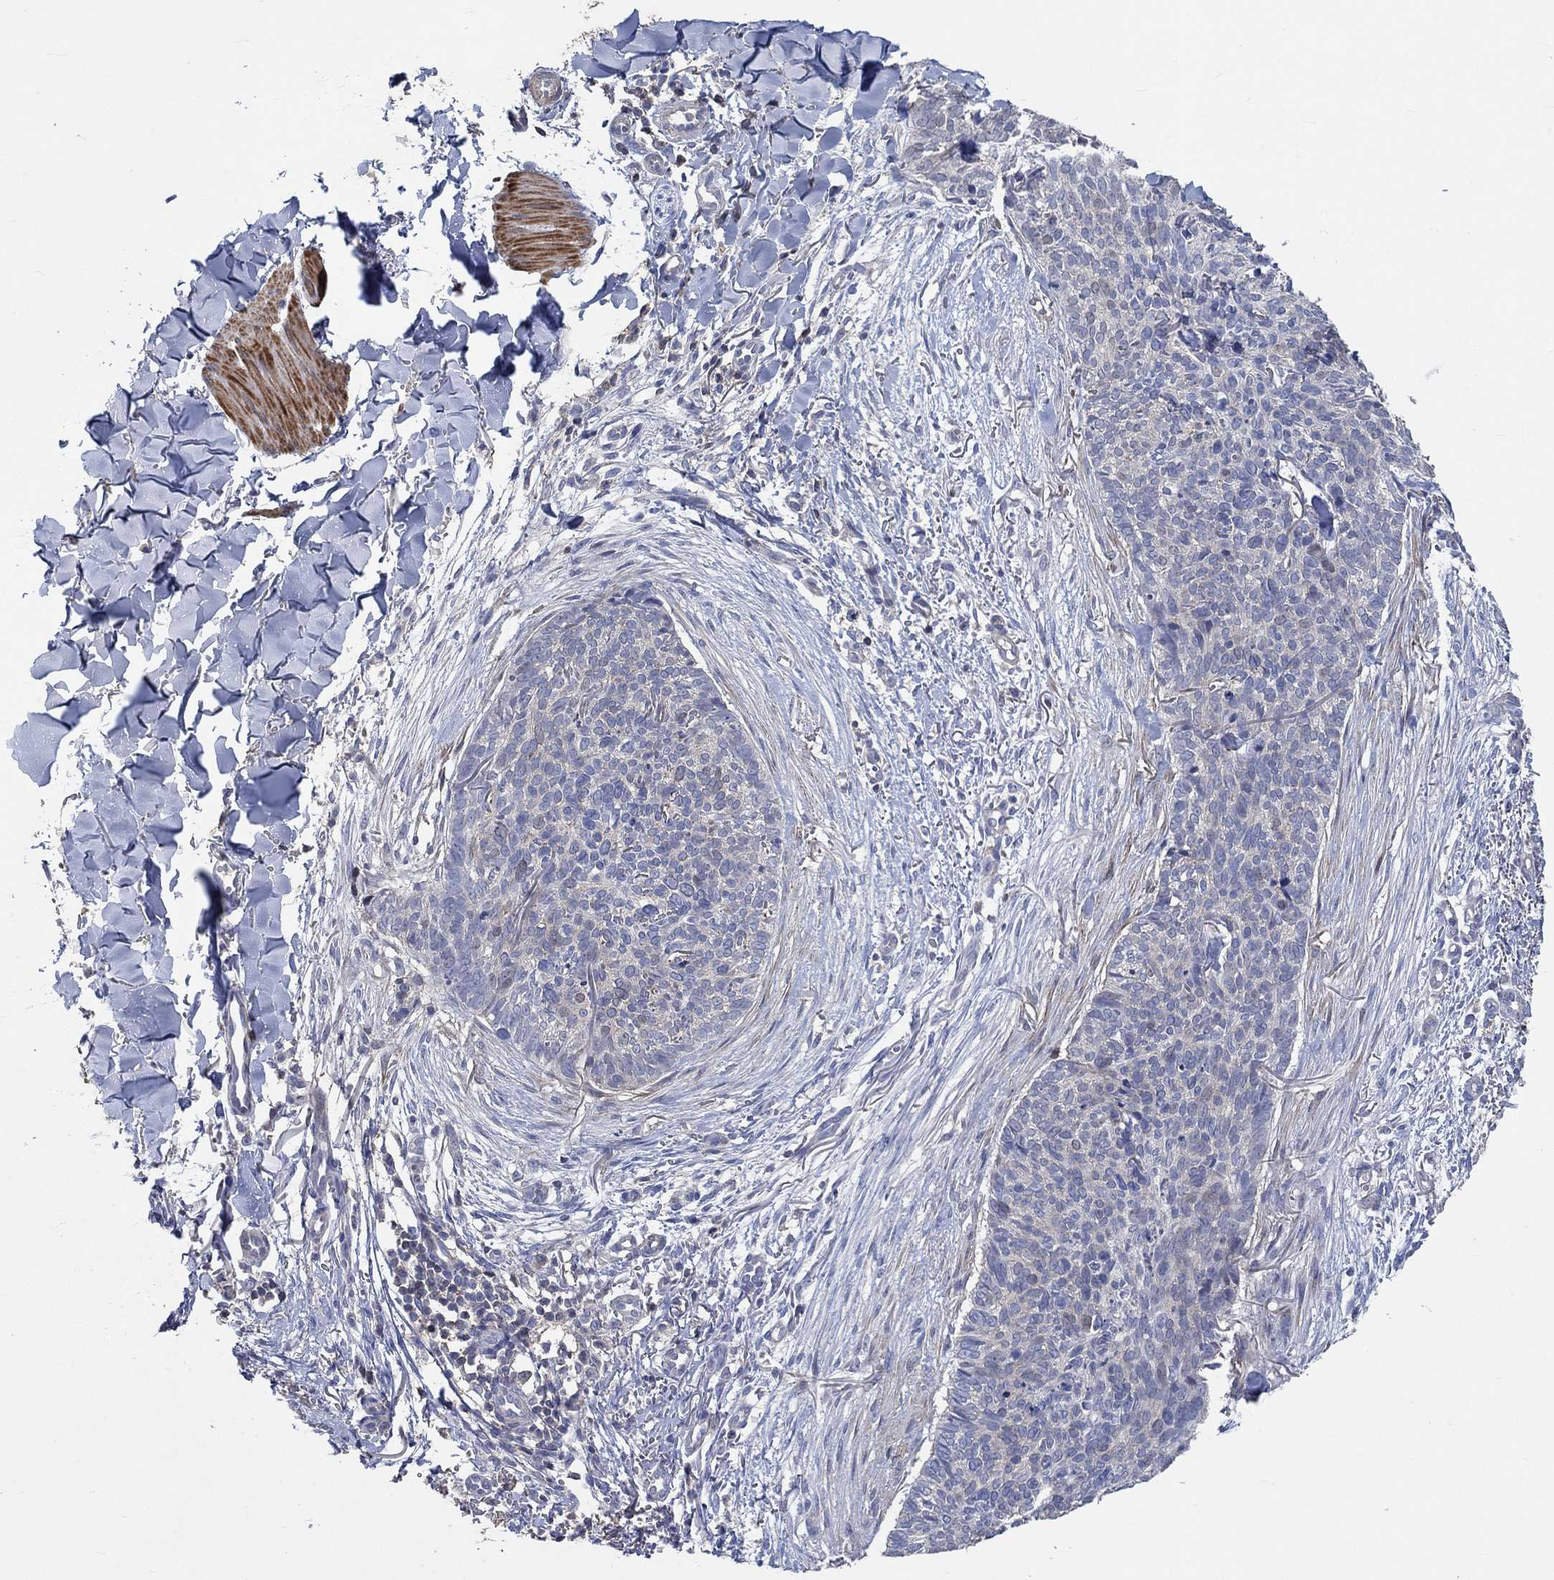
{"staining": {"intensity": "negative", "quantity": "none", "location": "none"}, "tissue": "skin cancer", "cell_type": "Tumor cells", "image_type": "cancer", "snomed": [{"axis": "morphology", "description": "Basal cell carcinoma"}, {"axis": "topography", "description": "Skin"}], "caption": "High power microscopy photomicrograph of an immunohistochemistry micrograph of basal cell carcinoma (skin), revealing no significant expression in tumor cells. The staining is performed using DAB (3,3'-diaminobenzidine) brown chromogen with nuclei counter-stained in using hematoxylin.", "gene": "TNFAIP8L3", "patient": {"sex": "male", "age": 64}}